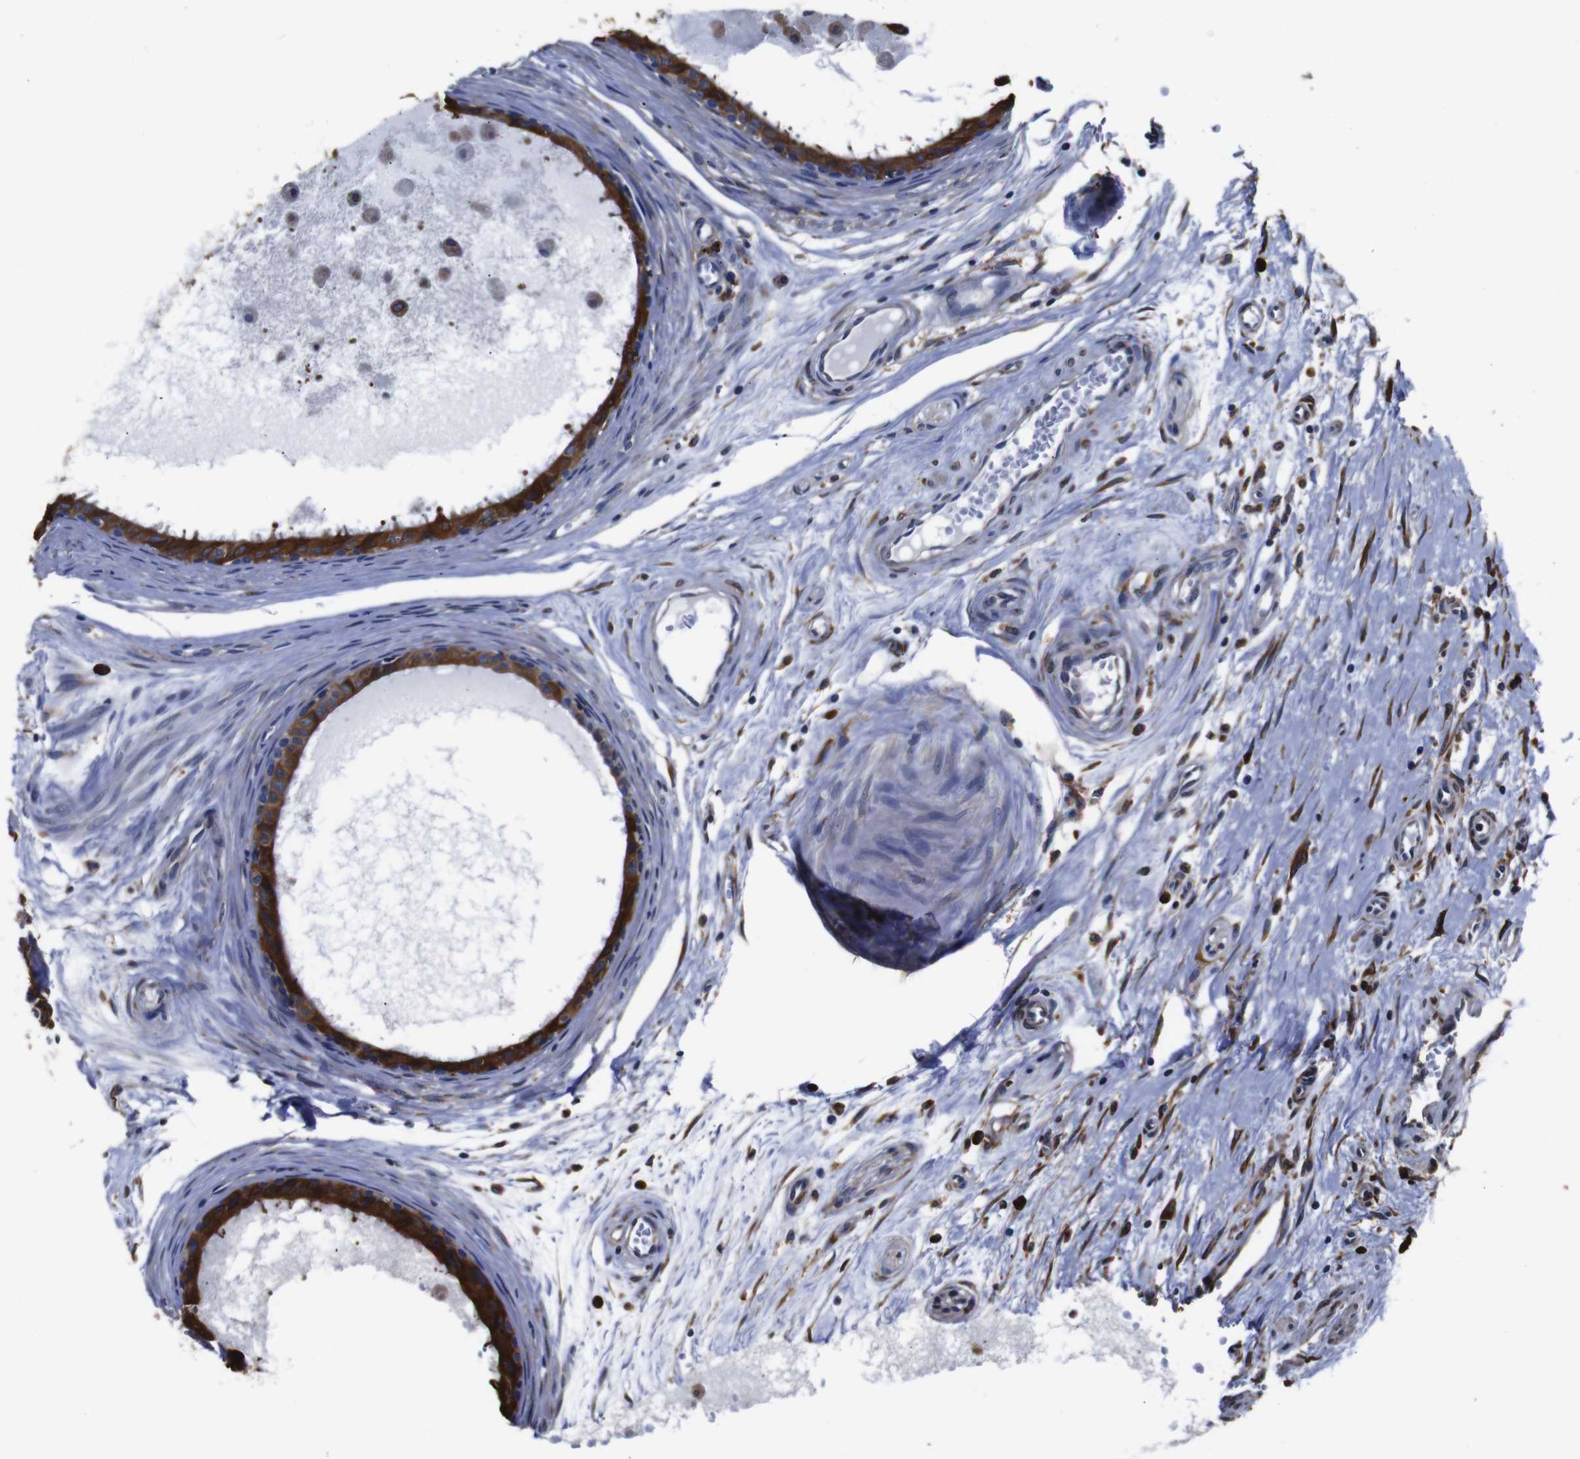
{"staining": {"intensity": "strong", "quantity": ">75%", "location": "cytoplasmic/membranous"}, "tissue": "epididymis", "cell_type": "Glandular cells", "image_type": "normal", "snomed": [{"axis": "morphology", "description": "Normal tissue, NOS"}, {"axis": "morphology", "description": "Inflammation, NOS"}, {"axis": "topography", "description": "Epididymis"}], "caption": "Protein analysis of benign epididymis shows strong cytoplasmic/membranous staining in about >75% of glandular cells.", "gene": "PPIB", "patient": {"sex": "male", "age": 85}}